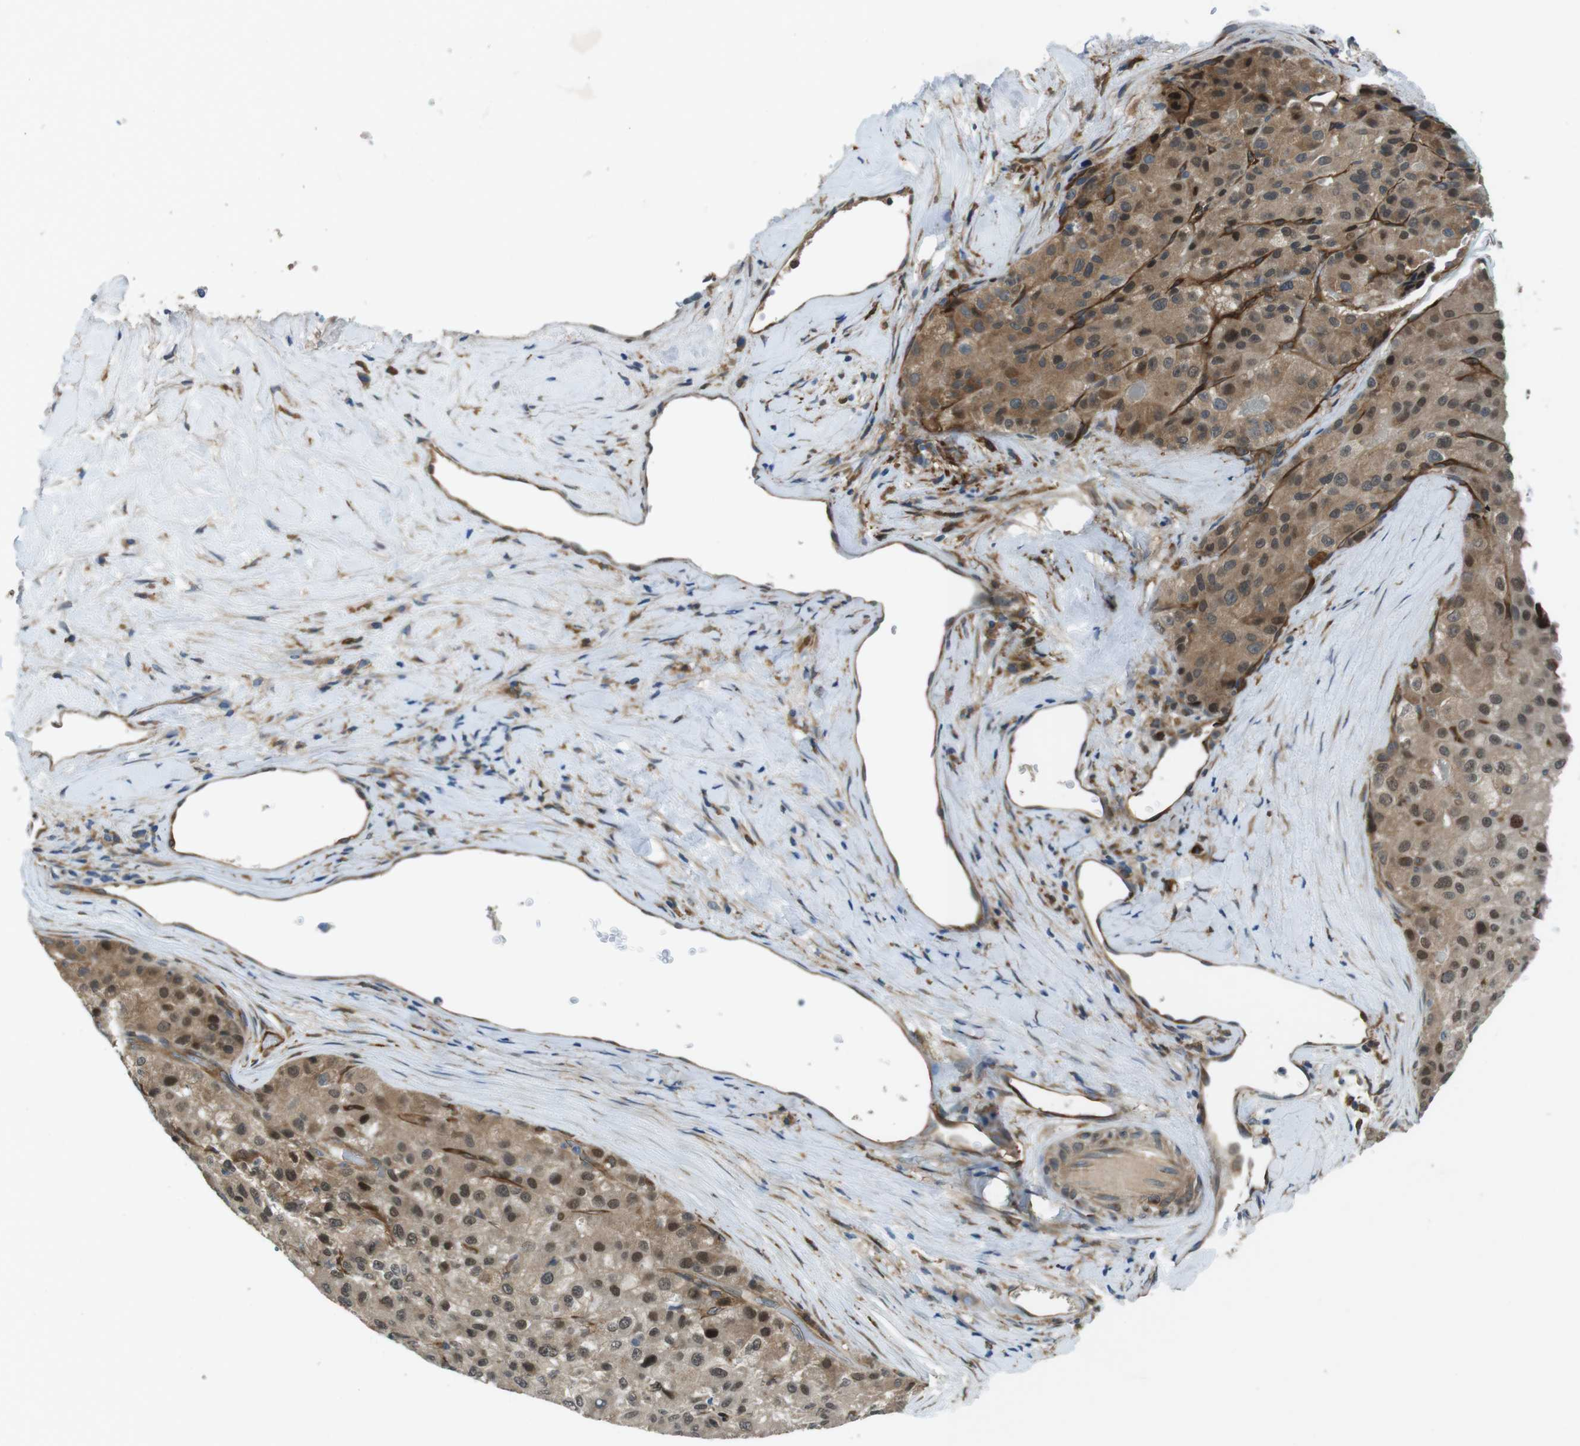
{"staining": {"intensity": "moderate", "quantity": "<25%", "location": "cytoplasmic/membranous,nuclear"}, "tissue": "liver cancer", "cell_type": "Tumor cells", "image_type": "cancer", "snomed": [{"axis": "morphology", "description": "Carcinoma, Hepatocellular, NOS"}, {"axis": "topography", "description": "Liver"}], "caption": "Liver cancer stained for a protein (brown) shows moderate cytoplasmic/membranous and nuclear positive staining in approximately <25% of tumor cells.", "gene": "PALD1", "patient": {"sex": "male", "age": 80}}